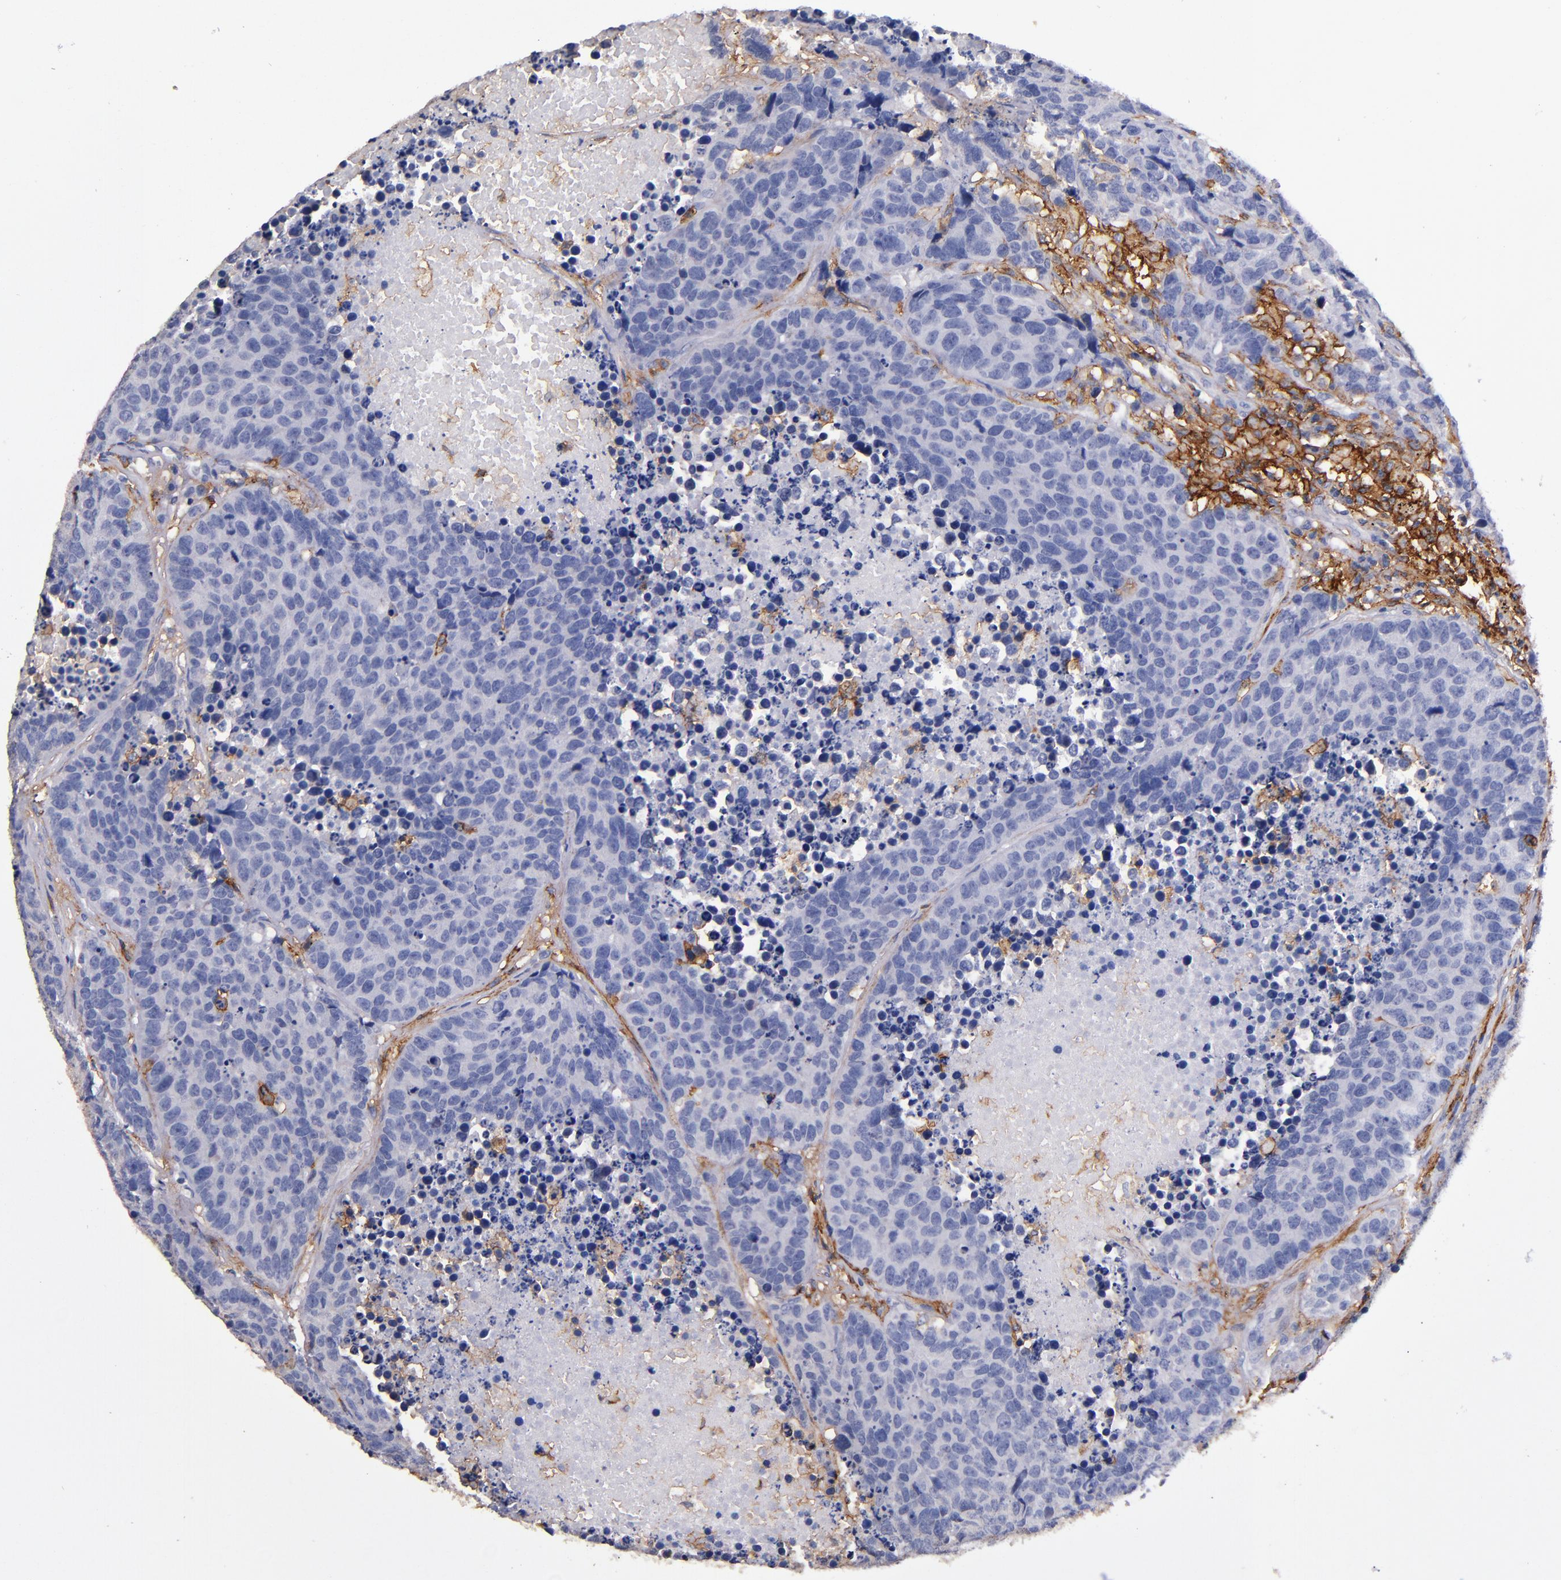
{"staining": {"intensity": "moderate", "quantity": "<25%", "location": "cytoplasmic/membranous"}, "tissue": "carcinoid", "cell_type": "Tumor cells", "image_type": "cancer", "snomed": [{"axis": "morphology", "description": "Carcinoid, malignant, NOS"}, {"axis": "topography", "description": "Lung"}], "caption": "A brown stain highlights moderate cytoplasmic/membranous expression of a protein in malignant carcinoid tumor cells.", "gene": "SIRPA", "patient": {"sex": "male", "age": 60}}